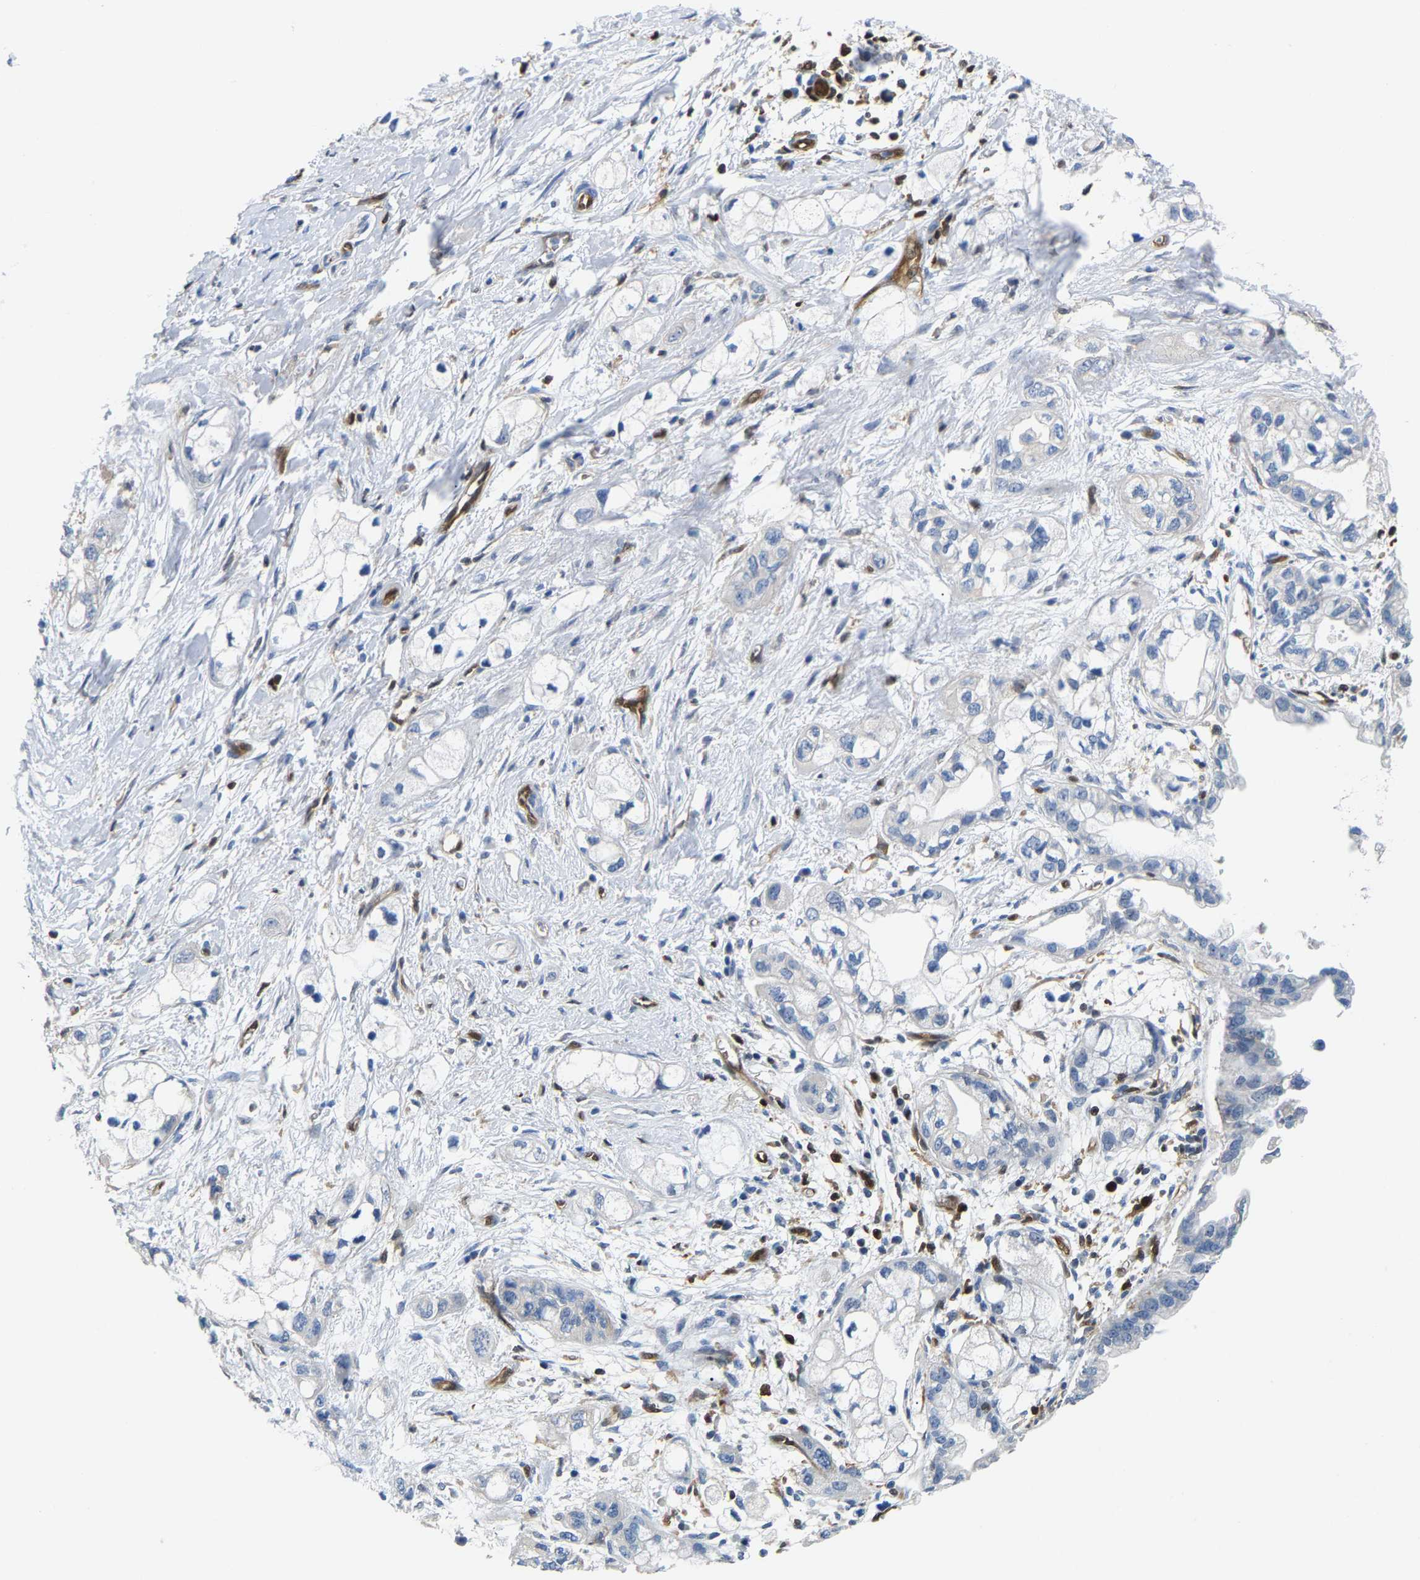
{"staining": {"intensity": "negative", "quantity": "none", "location": "none"}, "tissue": "pancreatic cancer", "cell_type": "Tumor cells", "image_type": "cancer", "snomed": [{"axis": "morphology", "description": "Adenocarcinoma, NOS"}, {"axis": "topography", "description": "Pancreas"}], "caption": "IHC of pancreatic adenocarcinoma reveals no positivity in tumor cells.", "gene": "GIMAP7", "patient": {"sex": "male", "age": 74}}